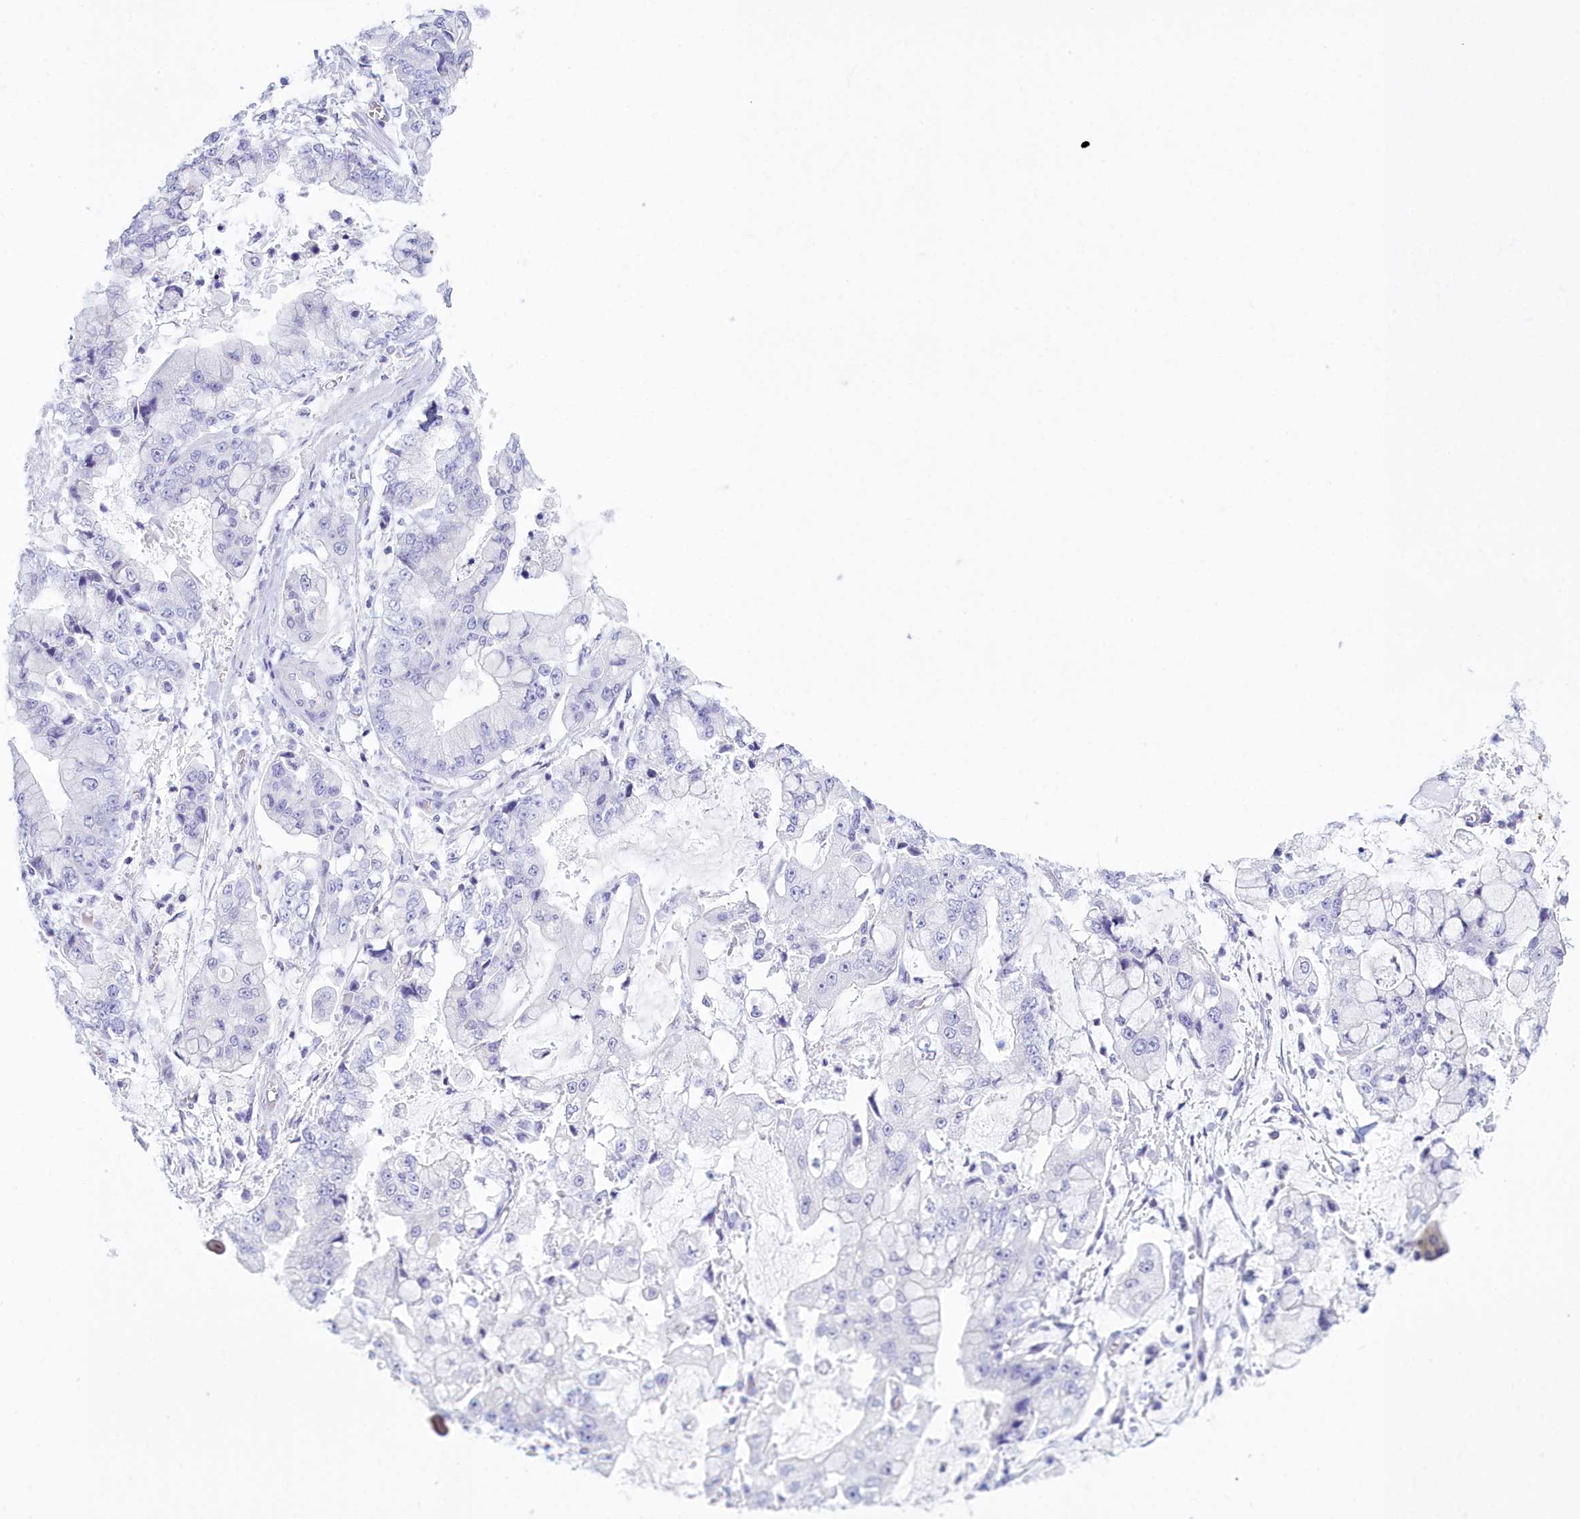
{"staining": {"intensity": "negative", "quantity": "none", "location": "none"}, "tissue": "stomach cancer", "cell_type": "Tumor cells", "image_type": "cancer", "snomed": [{"axis": "morphology", "description": "Adenocarcinoma, NOS"}, {"axis": "topography", "description": "Stomach"}], "caption": "Immunohistochemistry photomicrograph of stomach cancer stained for a protein (brown), which reveals no expression in tumor cells. The staining was performed using DAB to visualize the protein expression in brown, while the nuclei were stained in blue with hematoxylin (Magnification: 20x).", "gene": "TMEM97", "patient": {"sex": "male", "age": 76}}